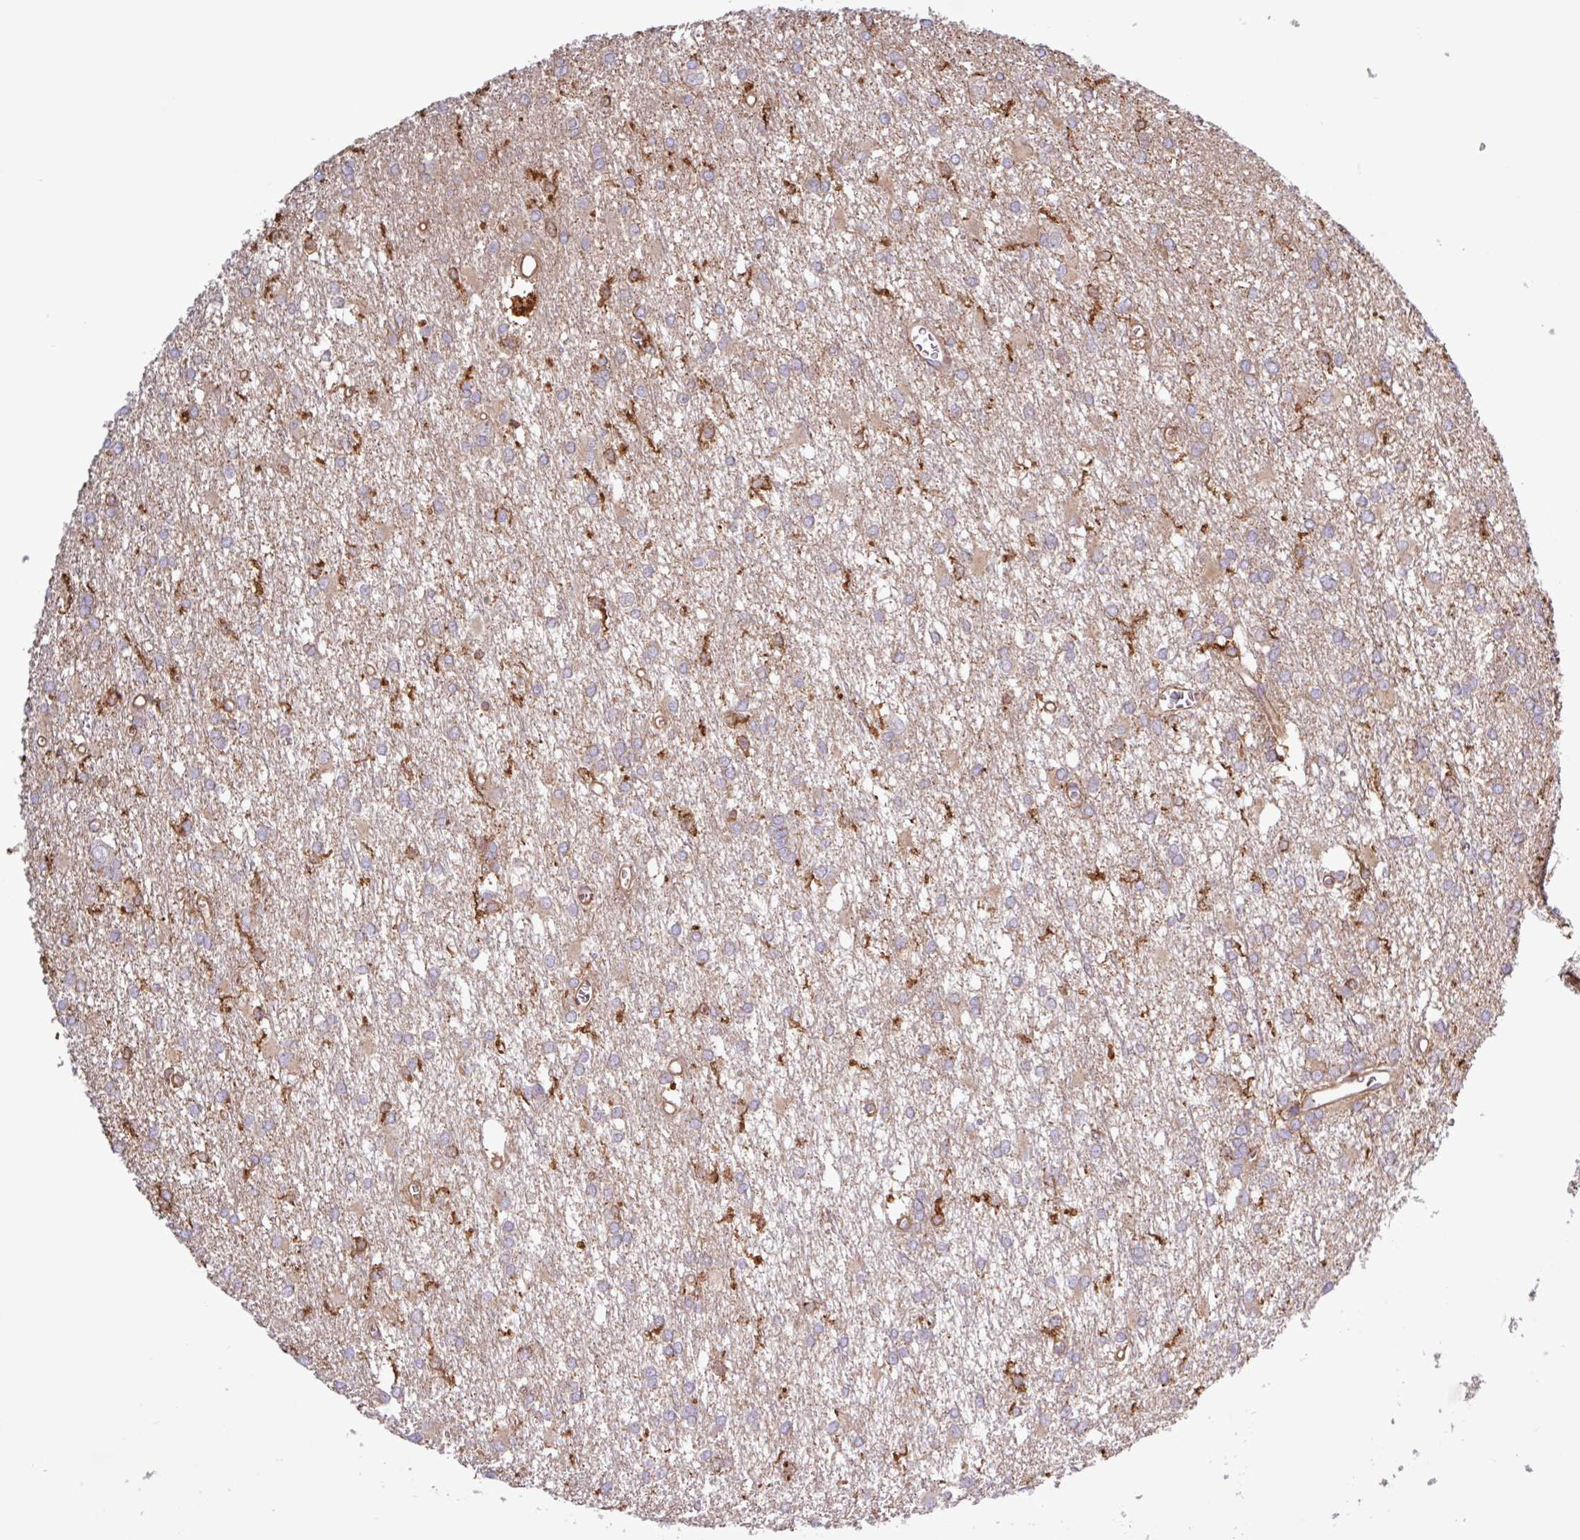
{"staining": {"intensity": "moderate", "quantity": "25%-75%", "location": "cytoplasmic/membranous"}, "tissue": "glioma", "cell_type": "Tumor cells", "image_type": "cancer", "snomed": [{"axis": "morphology", "description": "Glioma, malignant, High grade"}, {"axis": "topography", "description": "Brain"}], "caption": "Moderate cytoplasmic/membranous staining for a protein is present in approximately 25%-75% of tumor cells of glioma using immunohistochemistry (IHC).", "gene": "ACTR3", "patient": {"sex": "male", "age": 48}}